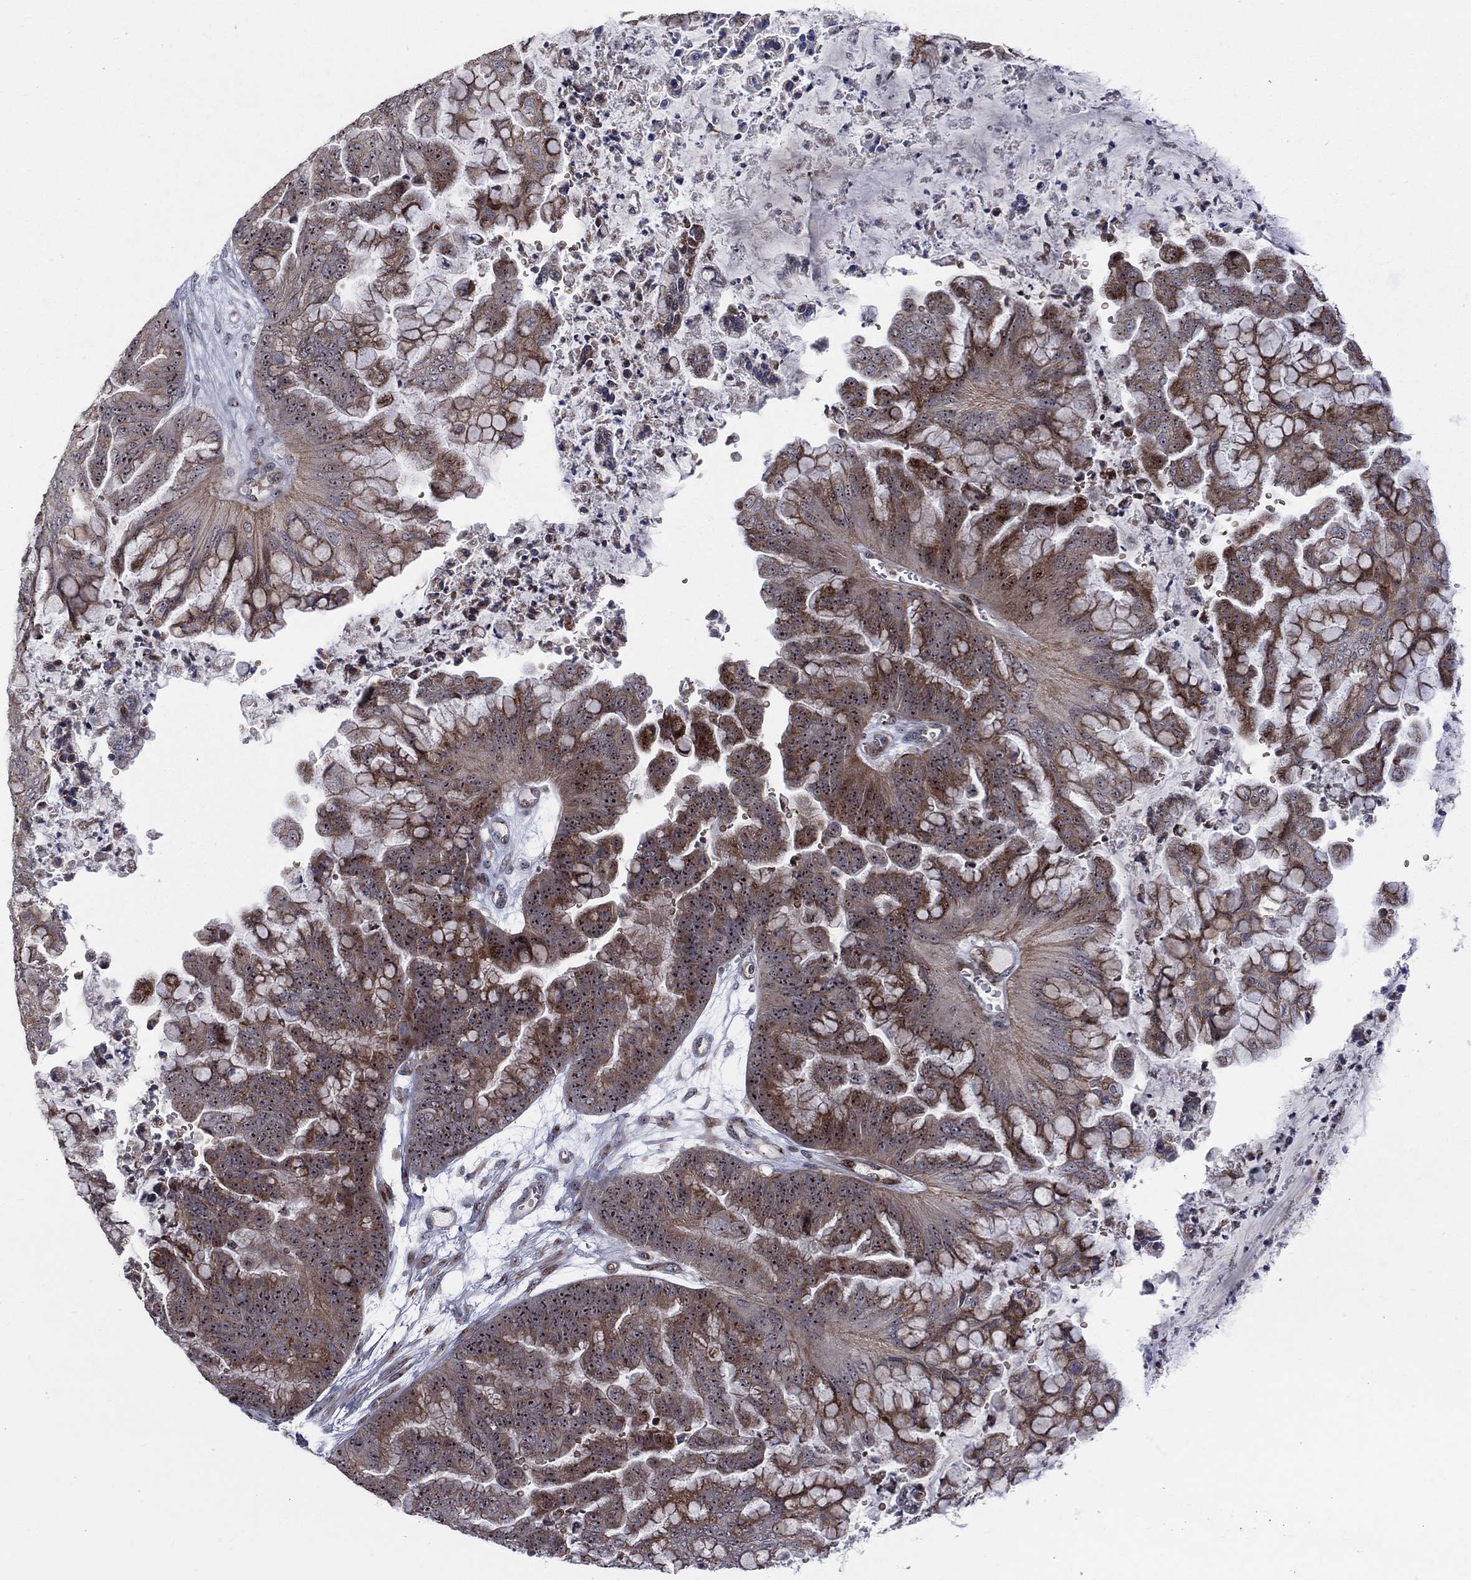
{"staining": {"intensity": "strong", "quantity": "25%-75%", "location": "cytoplasmic/membranous,nuclear"}, "tissue": "ovarian cancer", "cell_type": "Tumor cells", "image_type": "cancer", "snomed": [{"axis": "morphology", "description": "Cystadenocarcinoma, mucinous, NOS"}, {"axis": "topography", "description": "Ovary"}], "caption": "Immunohistochemical staining of mucinous cystadenocarcinoma (ovarian) reveals strong cytoplasmic/membranous and nuclear protein positivity in about 25%-75% of tumor cells.", "gene": "VHL", "patient": {"sex": "female", "age": 67}}